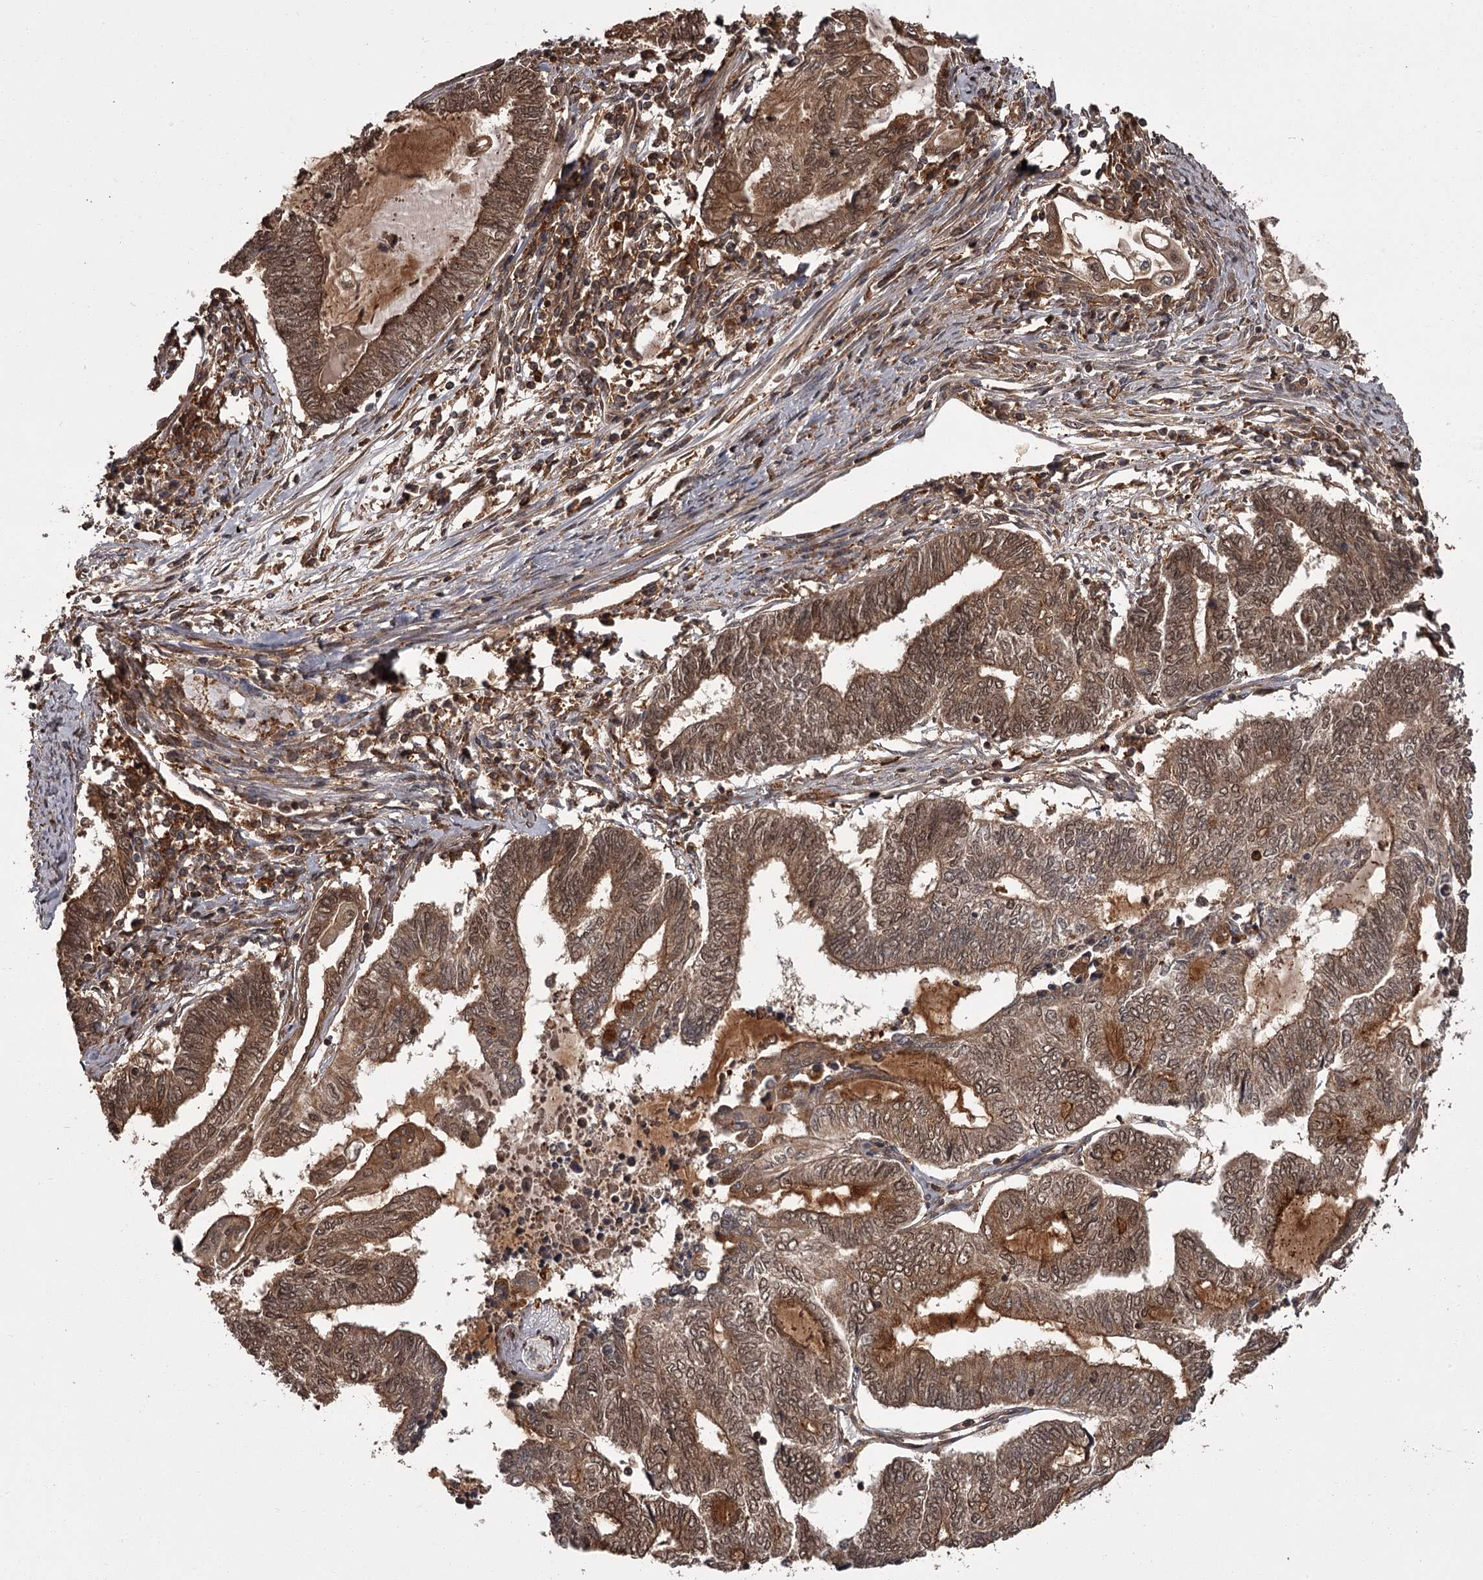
{"staining": {"intensity": "moderate", "quantity": ">75%", "location": "cytoplasmic/membranous,nuclear"}, "tissue": "endometrial cancer", "cell_type": "Tumor cells", "image_type": "cancer", "snomed": [{"axis": "morphology", "description": "Adenocarcinoma, NOS"}, {"axis": "topography", "description": "Uterus"}, {"axis": "topography", "description": "Endometrium"}], "caption": "DAB immunohistochemical staining of endometrial cancer (adenocarcinoma) reveals moderate cytoplasmic/membranous and nuclear protein expression in approximately >75% of tumor cells.", "gene": "TBC1D23", "patient": {"sex": "female", "age": 70}}